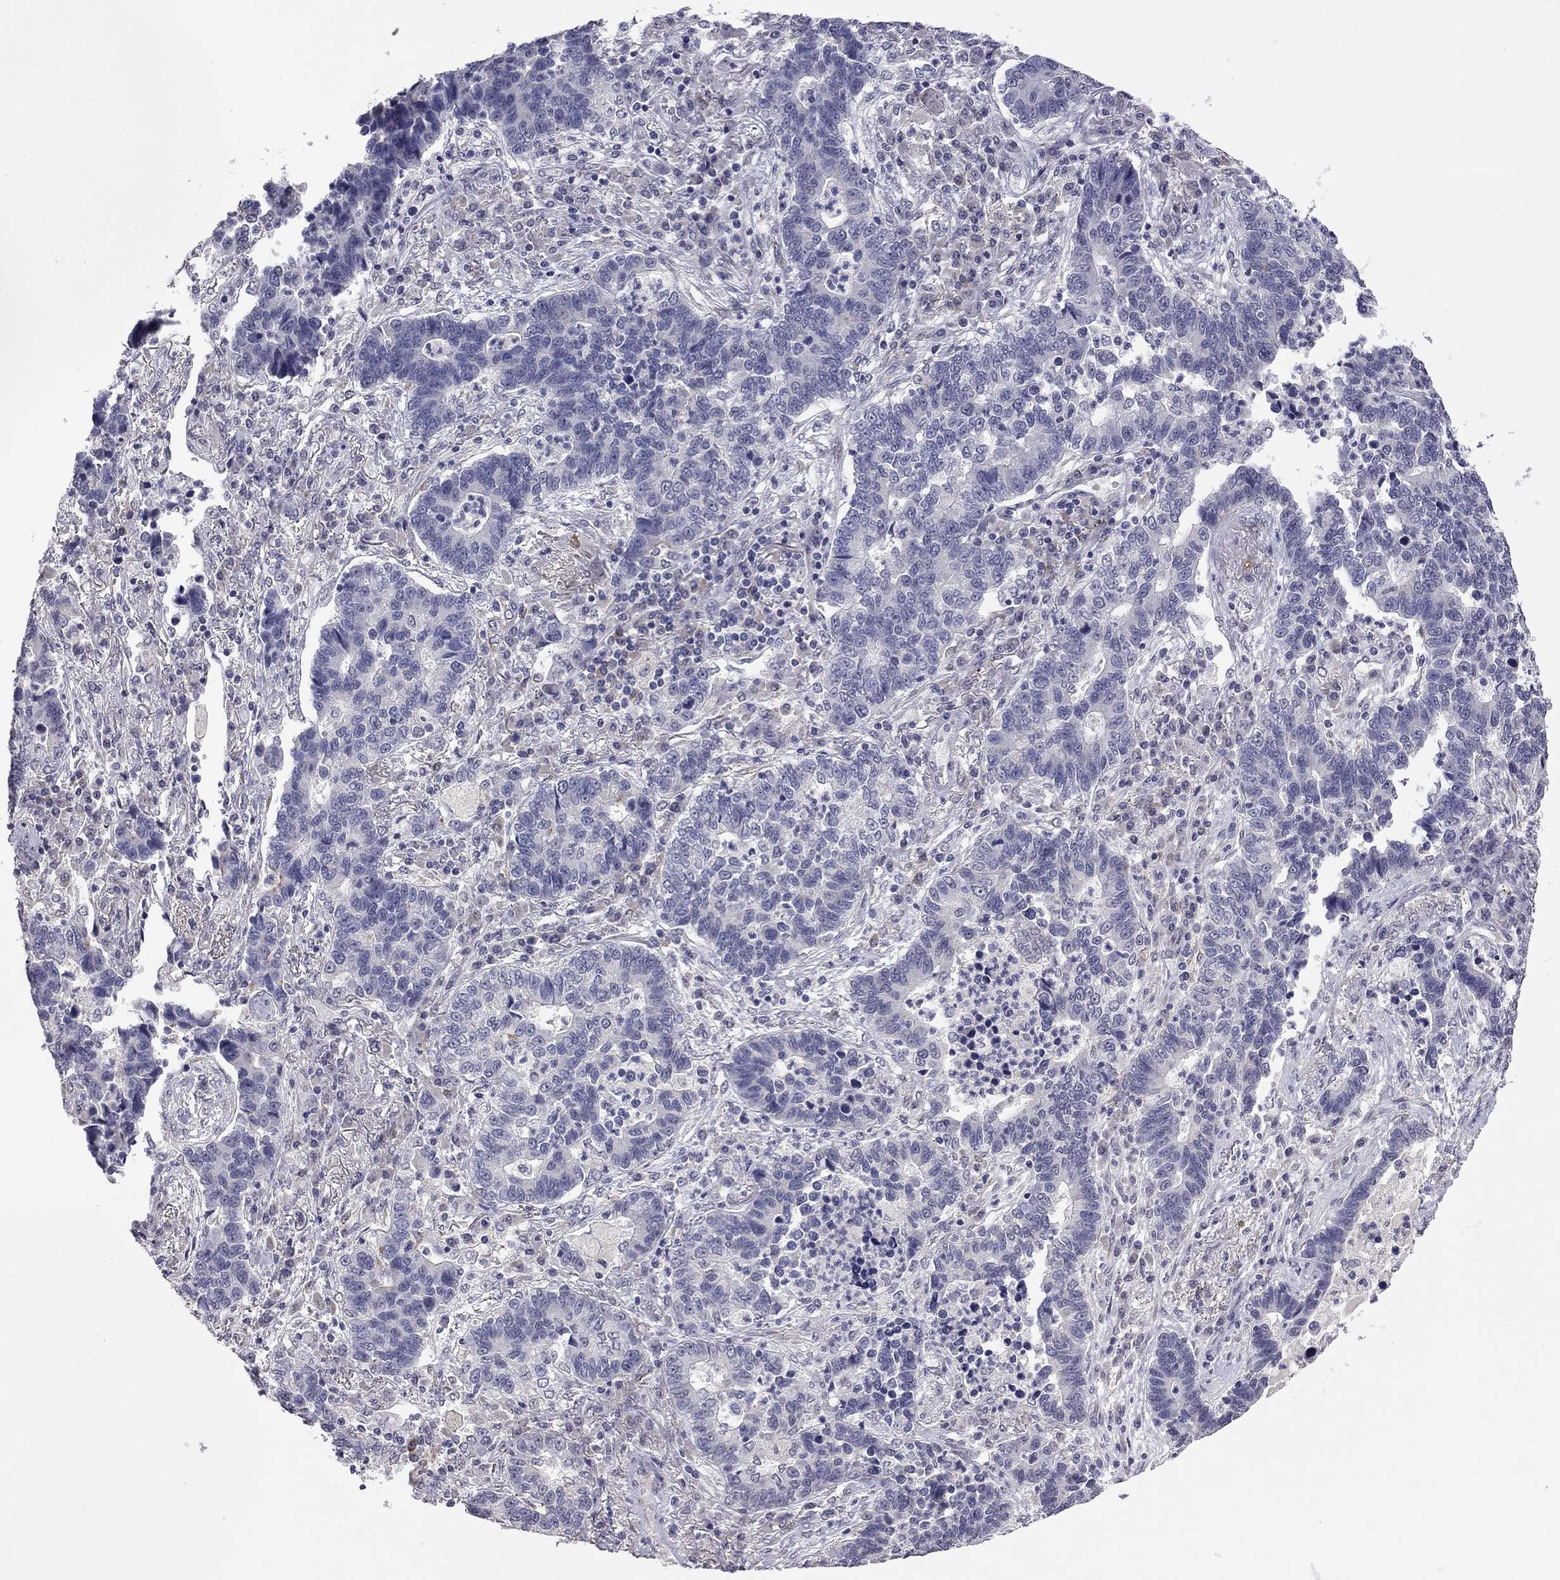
{"staining": {"intensity": "negative", "quantity": "none", "location": "none"}, "tissue": "lung cancer", "cell_type": "Tumor cells", "image_type": "cancer", "snomed": [{"axis": "morphology", "description": "Adenocarcinoma, NOS"}, {"axis": "topography", "description": "Lung"}], "caption": "DAB immunohistochemical staining of lung cancer displays no significant staining in tumor cells.", "gene": "PRRT2", "patient": {"sex": "female", "age": 57}}